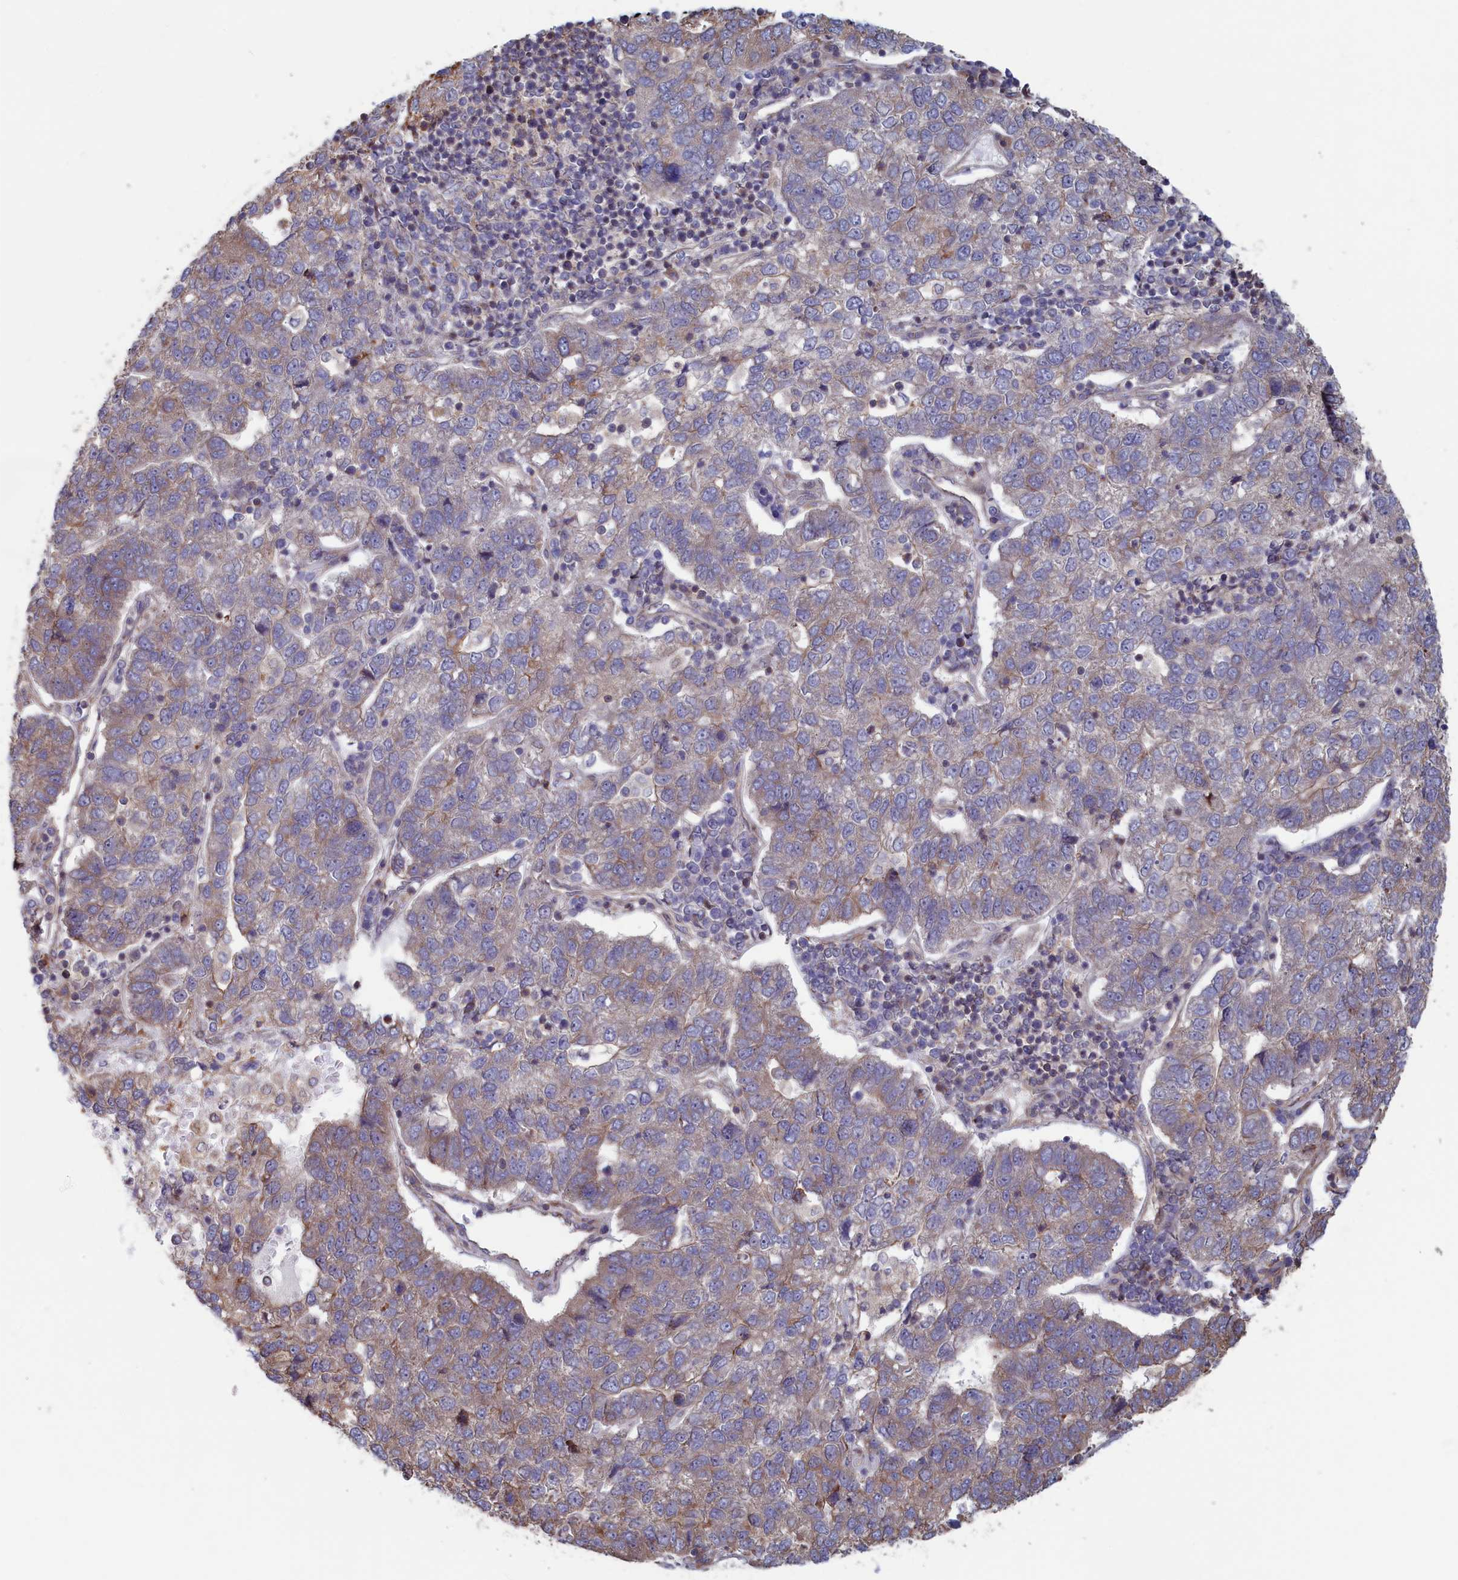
{"staining": {"intensity": "weak", "quantity": "25%-75%", "location": "cytoplasmic/membranous"}, "tissue": "pancreatic cancer", "cell_type": "Tumor cells", "image_type": "cancer", "snomed": [{"axis": "morphology", "description": "Adenocarcinoma, NOS"}, {"axis": "topography", "description": "Pancreas"}], "caption": "An IHC histopathology image of tumor tissue is shown. Protein staining in brown highlights weak cytoplasmic/membranous positivity in pancreatic adenocarcinoma within tumor cells.", "gene": "RILPL1", "patient": {"sex": "female", "age": 61}}